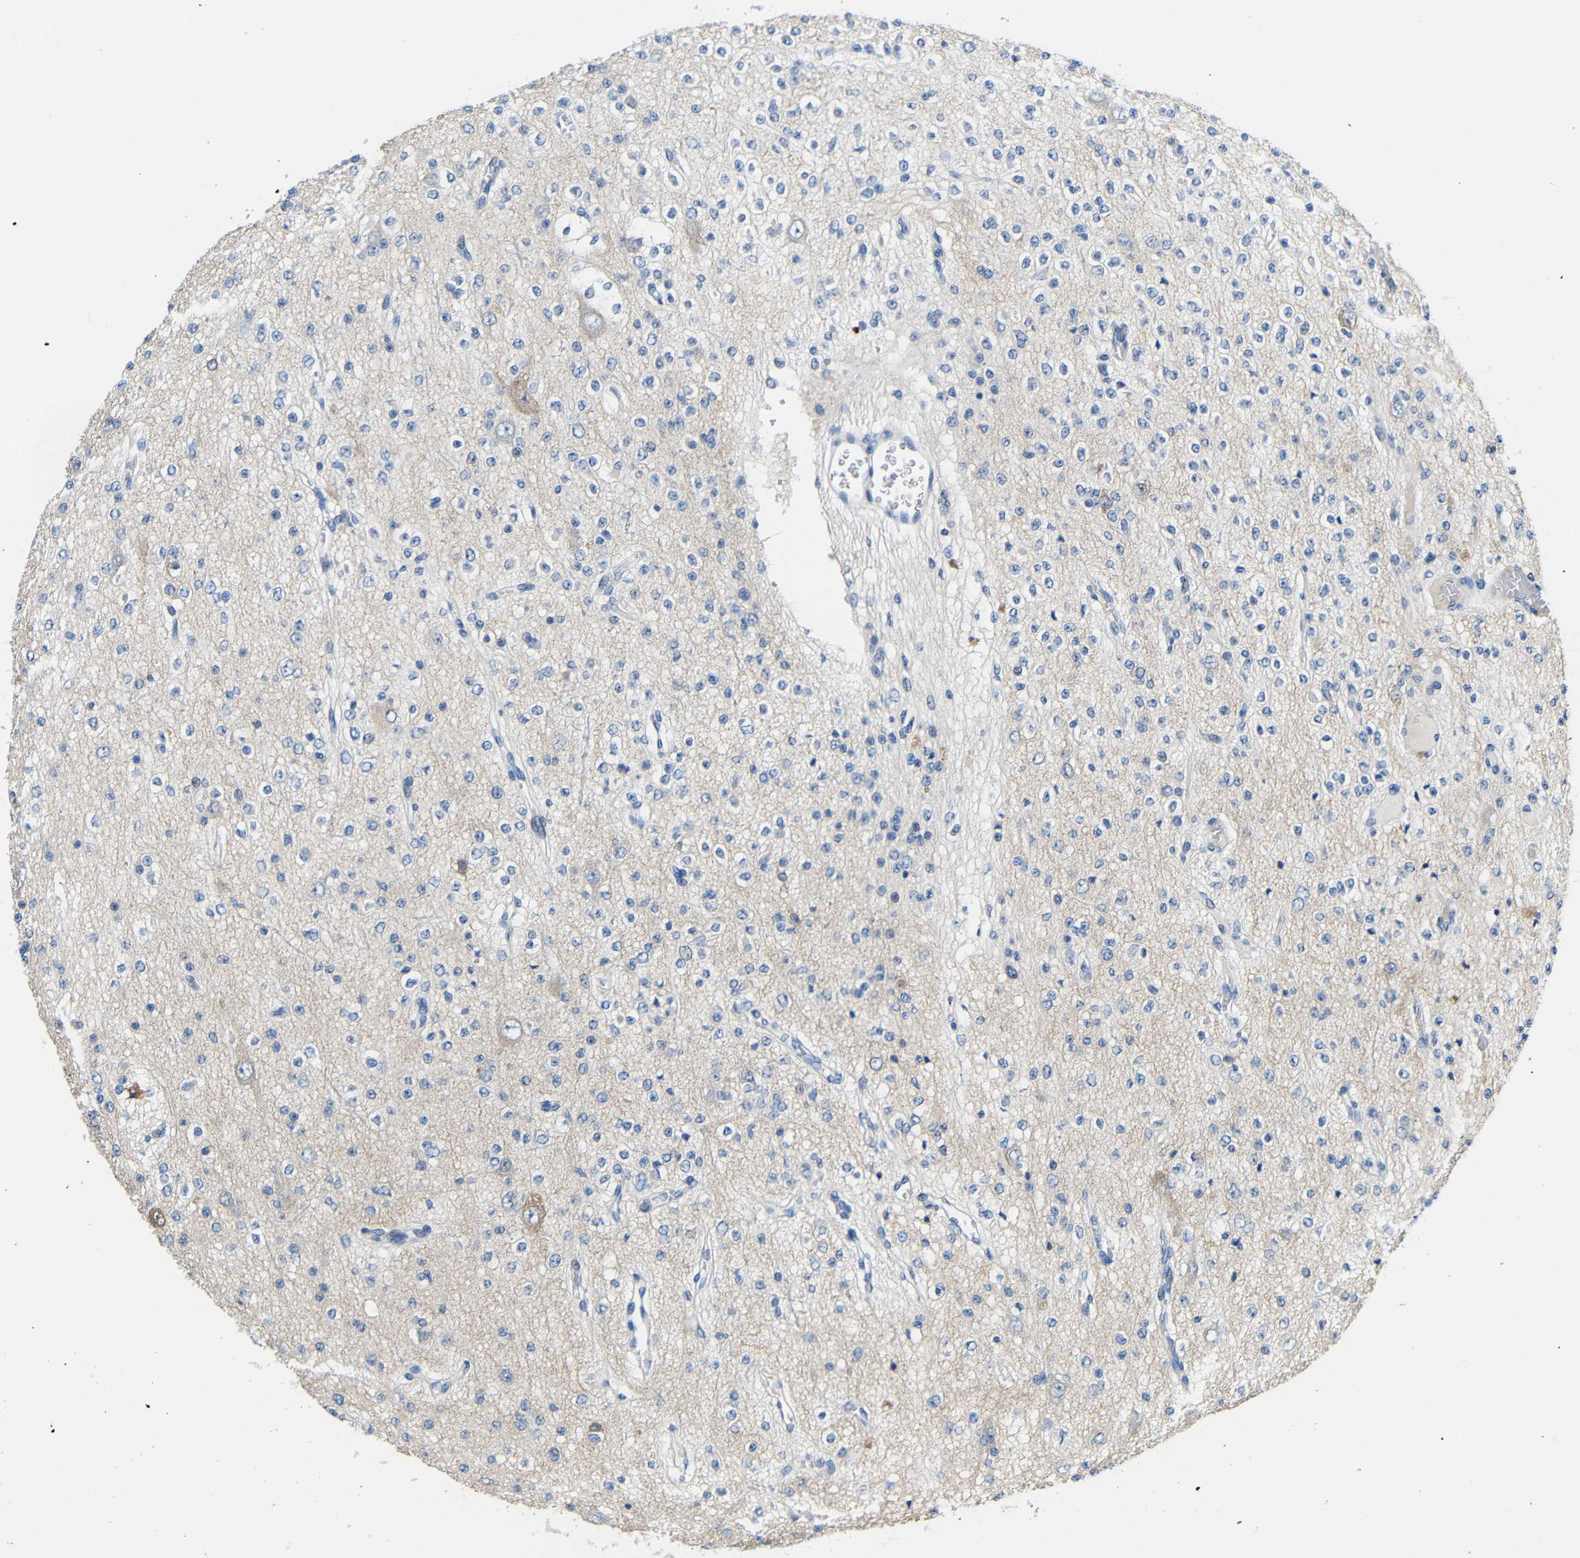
{"staining": {"intensity": "negative", "quantity": "none", "location": "none"}, "tissue": "glioma", "cell_type": "Tumor cells", "image_type": "cancer", "snomed": [{"axis": "morphology", "description": "Glioma, malignant, Low grade"}, {"axis": "topography", "description": "Brain"}], "caption": "Glioma stained for a protein using IHC demonstrates no staining tumor cells.", "gene": "NEGR1", "patient": {"sex": "male", "age": 38}}